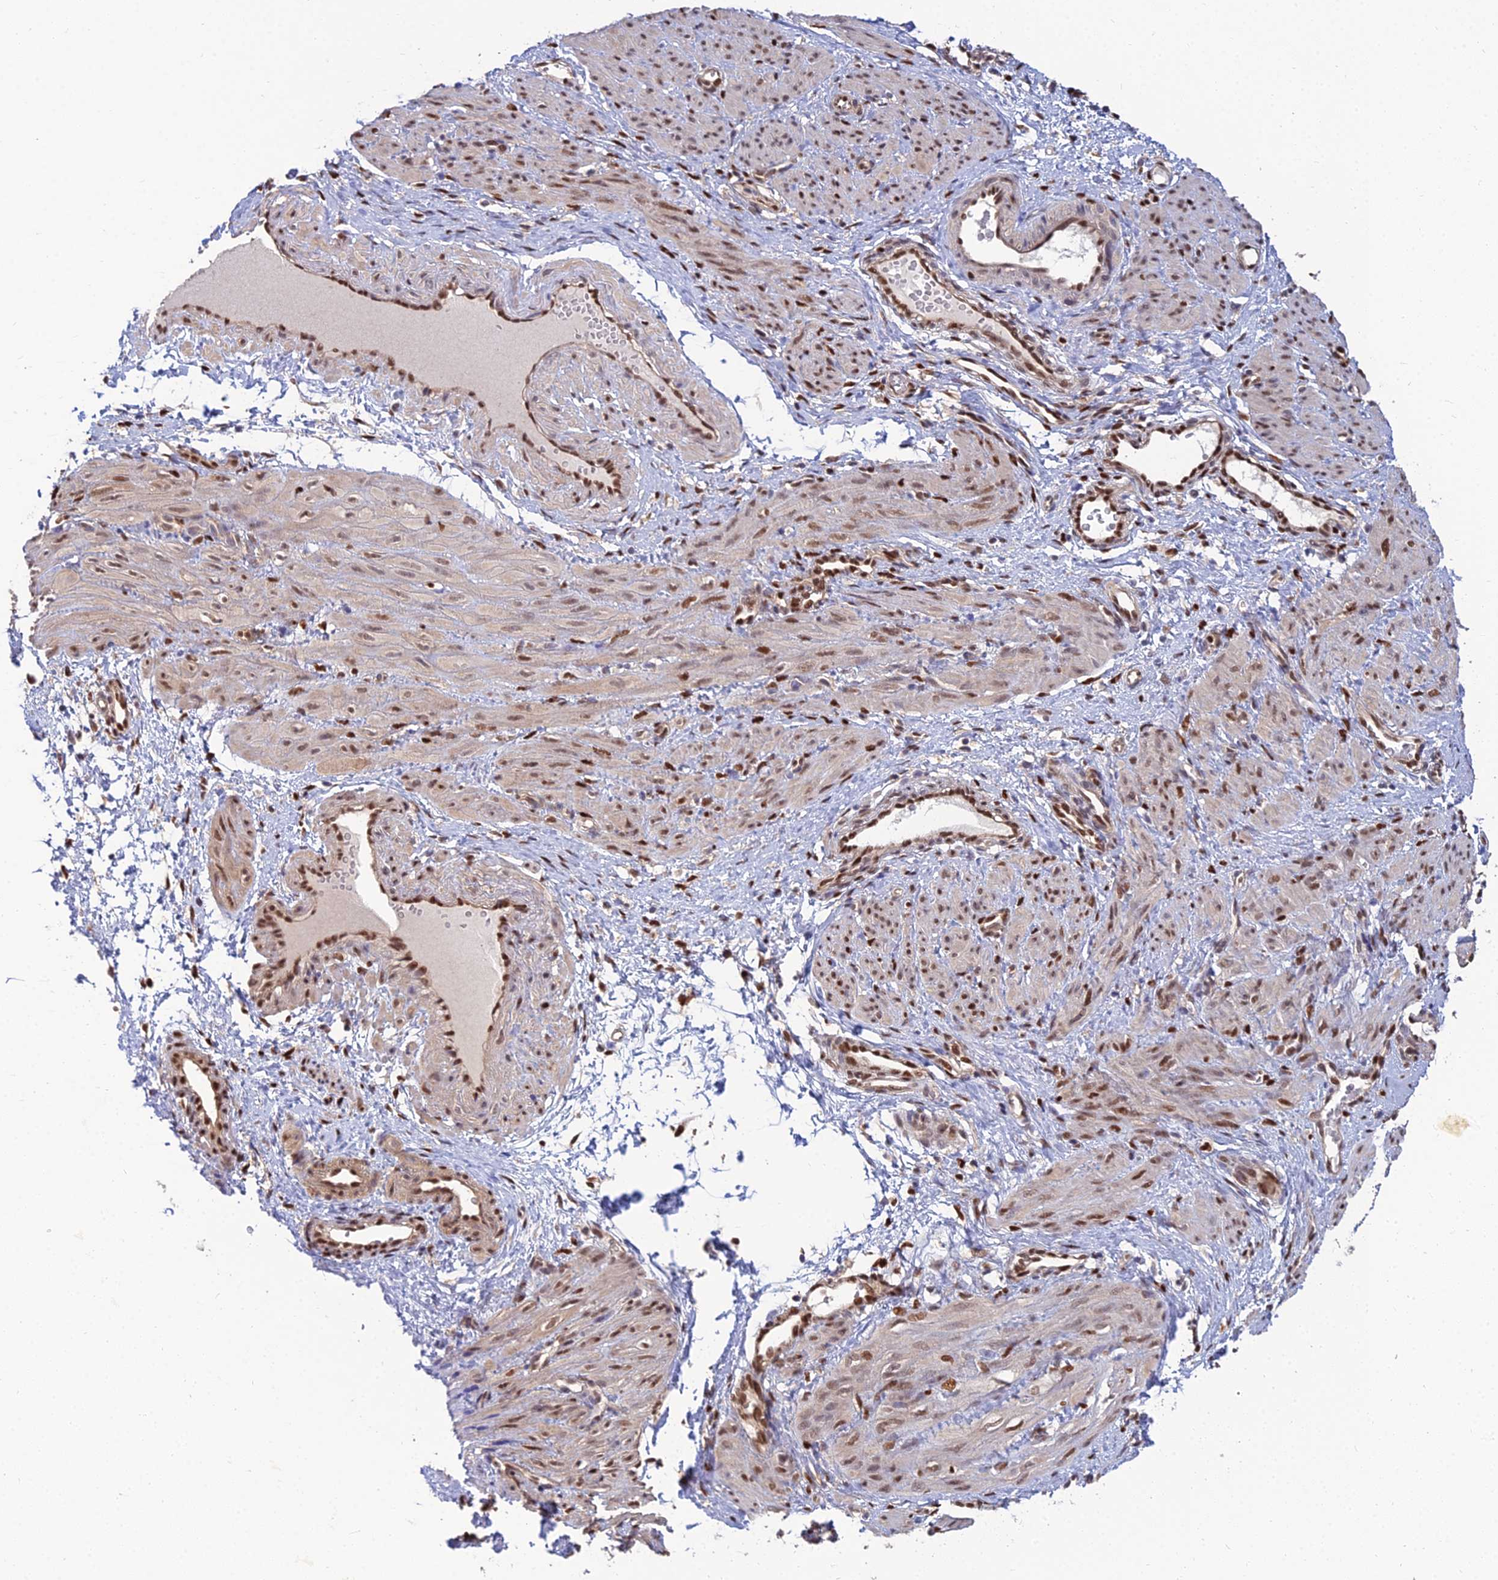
{"staining": {"intensity": "moderate", "quantity": "25%-75%", "location": "nuclear"}, "tissue": "smooth muscle", "cell_type": "Smooth muscle cells", "image_type": "normal", "snomed": [{"axis": "morphology", "description": "Normal tissue, NOS"}, {"axis": "topography", "description": "Endometrium"}], "caption": "Immunohistochemical staining of benign smooth muscle reveals medium levels of moderate nuclear staining in about 25%-75% of smooth muscle cells.", "gene": "DNPEP", "patient": {"sex": "female", "age": 33}}